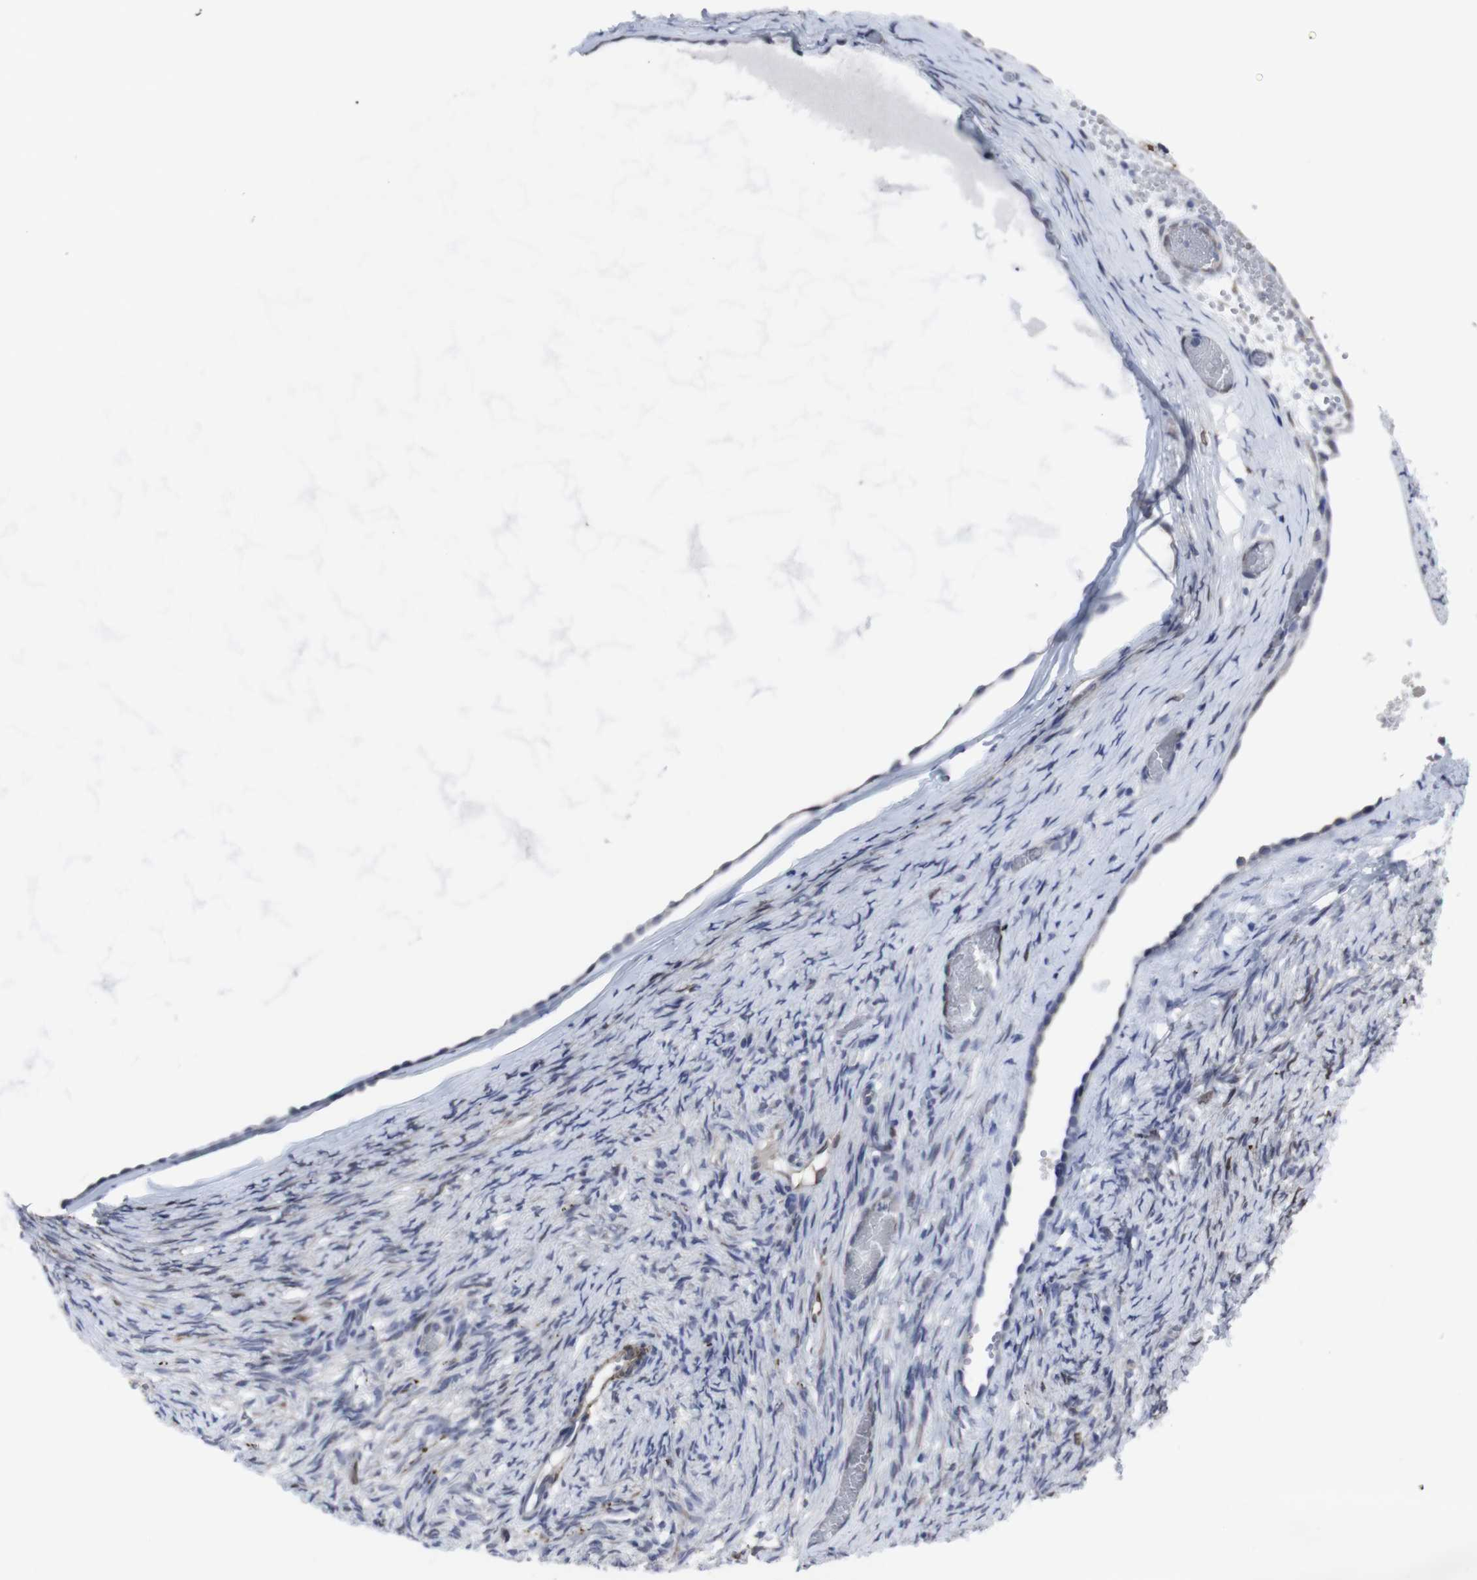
{"staining": {"intensity": "negative", "quantity": "none", "location": "none"}, "tissue": "ovary", "cell_type": "Follicle cells", "image_type": "normal", "snomed": [{"axis": "morphology", "description": "Normal tissue, NOS"}, {"axis": "topography", "description": "Ovary"}], "caption": "There is no significant staining in follicle cells of ovary.", "gene": "SNCG", "patient": {"sex": "female", "age": 33}}